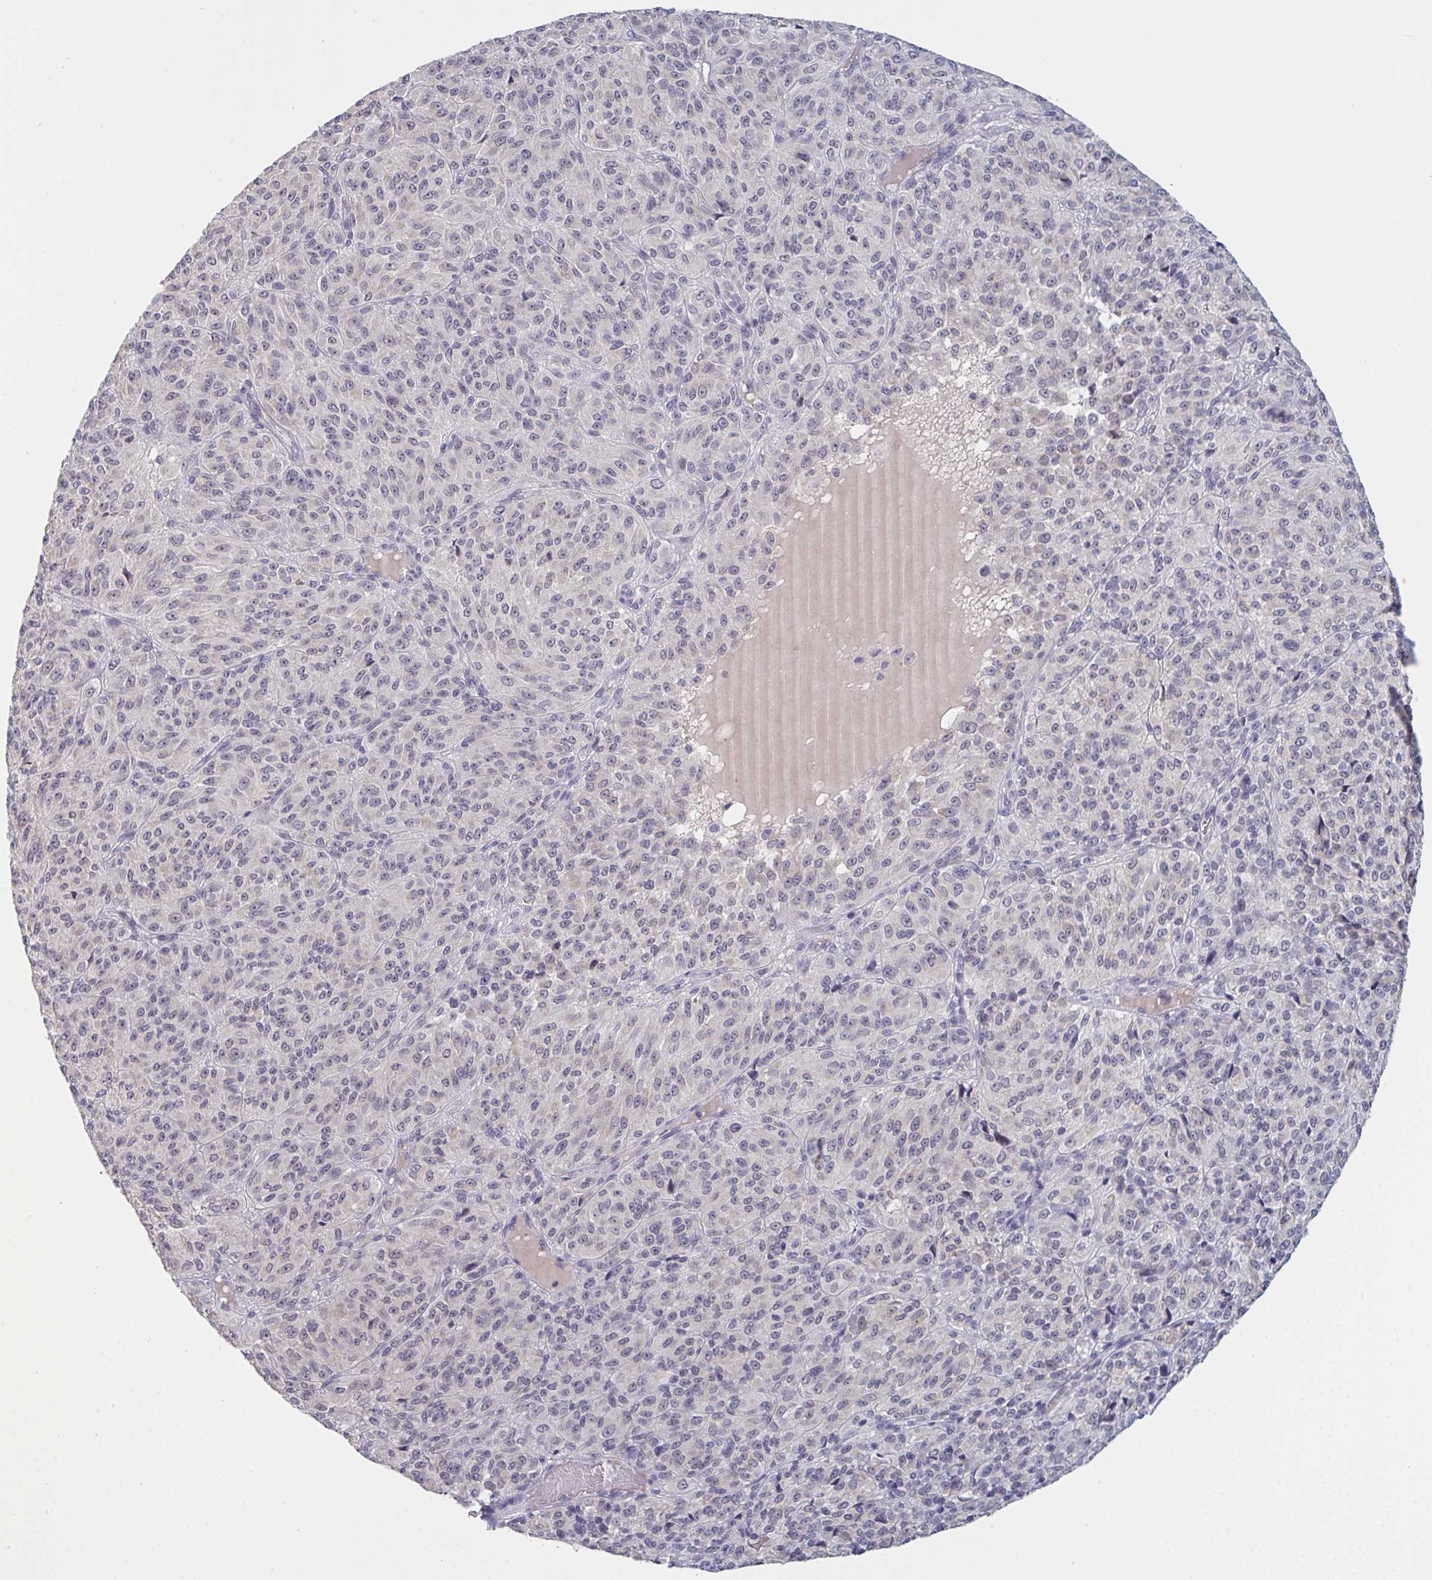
{"staining": {"intensity": "weak", "quantity": "<25%", "location": "cytoplasmic/membranous"}, "tissue": "melanoma", "cell_type": "Tumor cells", "image_type": "cancer", "snomed": [{"axis": "morphology", "description": "Malignant melanoma, Metastatic site"}, {"axis": "topography", "description": "Brain"}], "caption": "This is an immunohistochemistry (IHC) image of human malignant melanoma (metastatic site). There is no staining in tumor cells.", "gene": "ZNF784", "patient": {"sex": "female", "age": 56}}